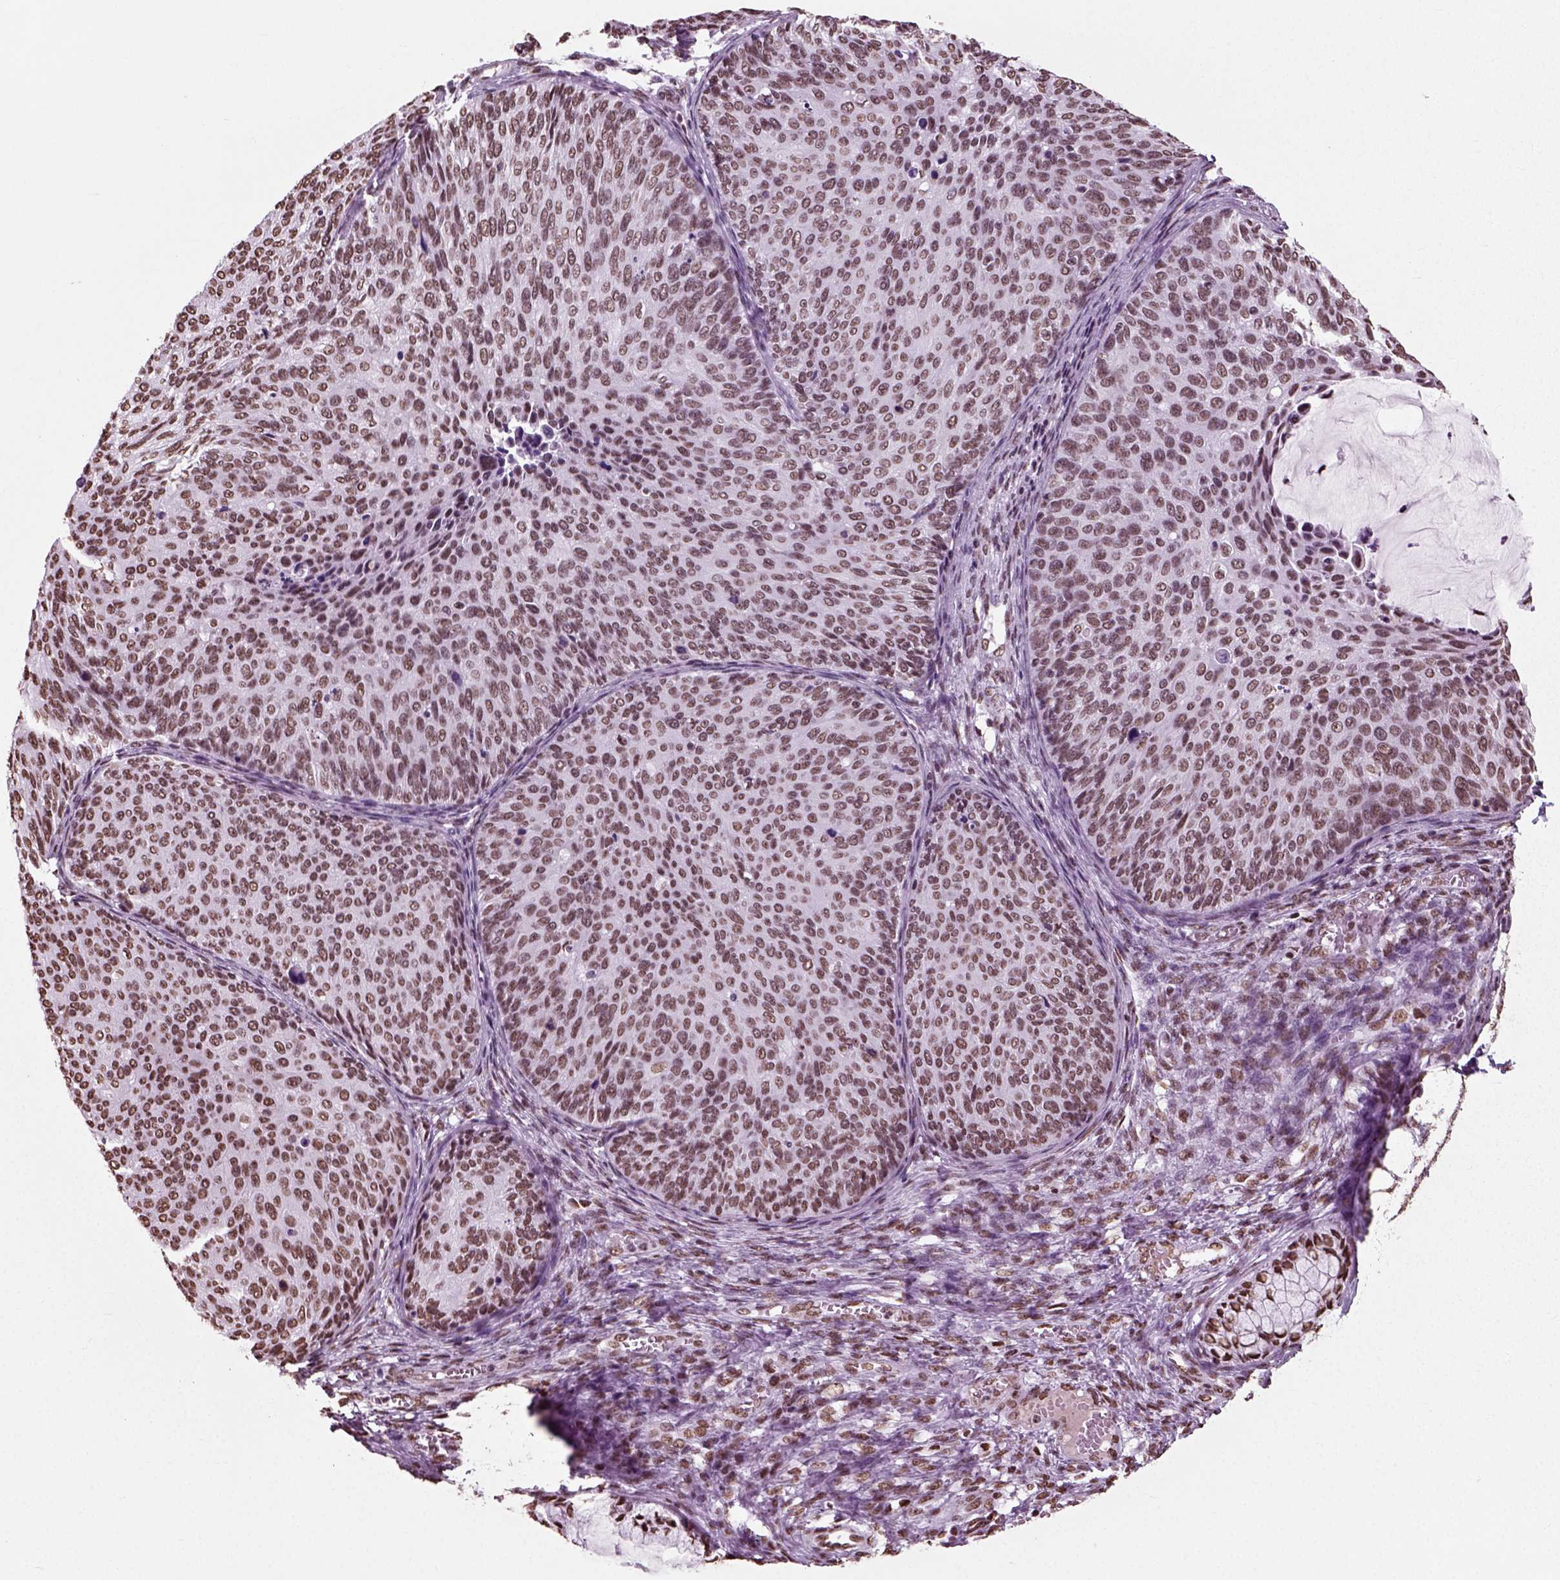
{"staining": {"intensity": "moderate", "quantity": ">75%", "location": "nuclear"}, "tissue": "cervical cancer", "cell_type": "Tumor cells", "image_type": "cancer", "snomed": [{"axis": "morphology", "description": "Squamous cell carcinoma, NOS"}, {"axis": "topography", "description": "Cervix"}], "caption": "An immunohistochemistry histopathology image of neoplastic tissue is shown. Protein staining in brown shows moderate nuclear positivity in cervical squamous cell carcinoma within tumor cells.", "gene": "POLR1H", "patient": {"sex": "female", "age": 36}}